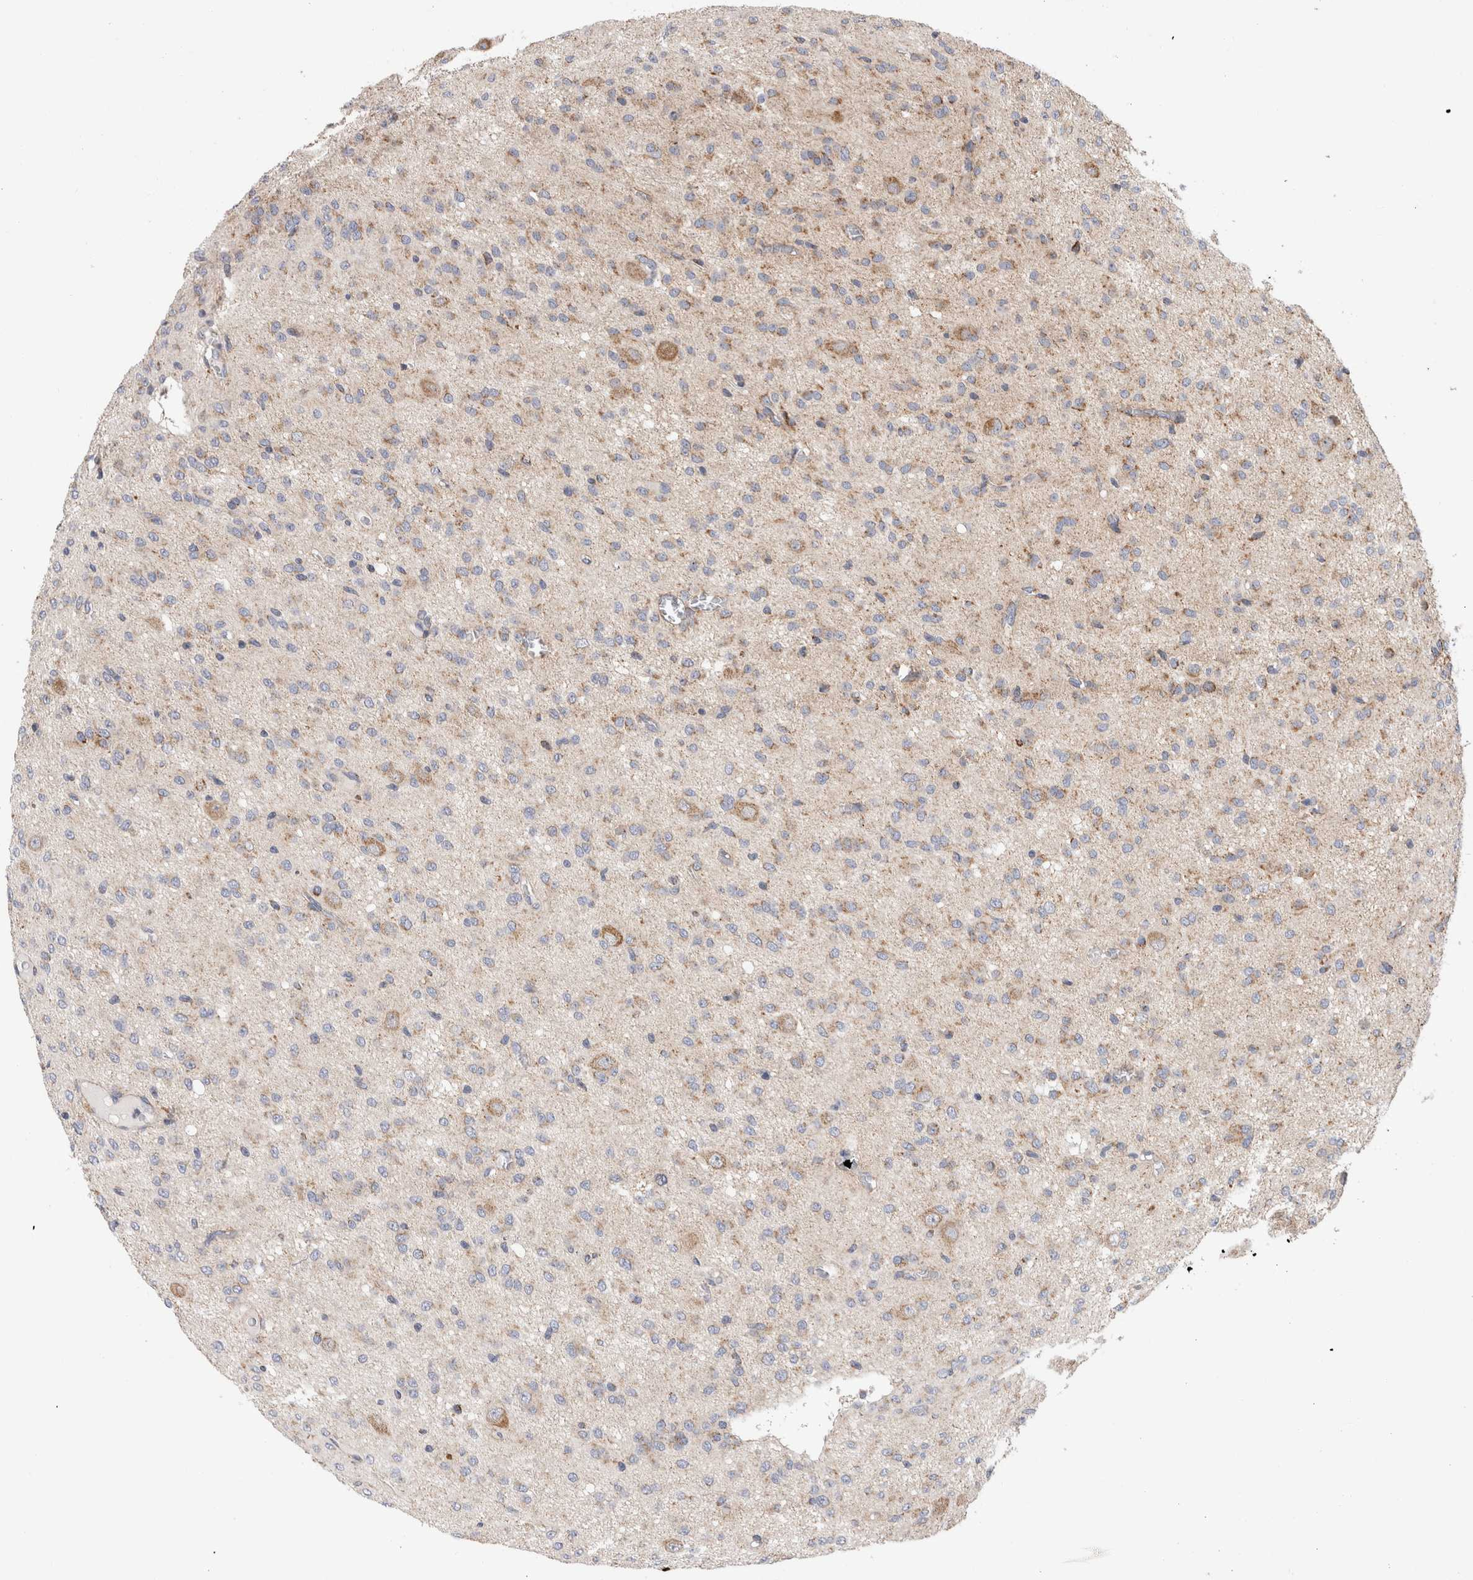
{"staining": {"intensity": "moderate", "quantity": "25%-75%", "location": "cytoplasmic/membranous"}, "tissue": "glioma", "cell_type": "Tumor cells", "image_type": "cancer", "snomed": [{"axis": "morphology", "description": "Glioma, malignant, High grade"}, {"axis": "topography", "description": "Brain"}], "caption": "Tumor cells show moderate cytoplasmic/membranous expression in about 25%-75% of cells in glioma.", "gene": "IARS2", "patient": {"sex": "female", "age": 59}}